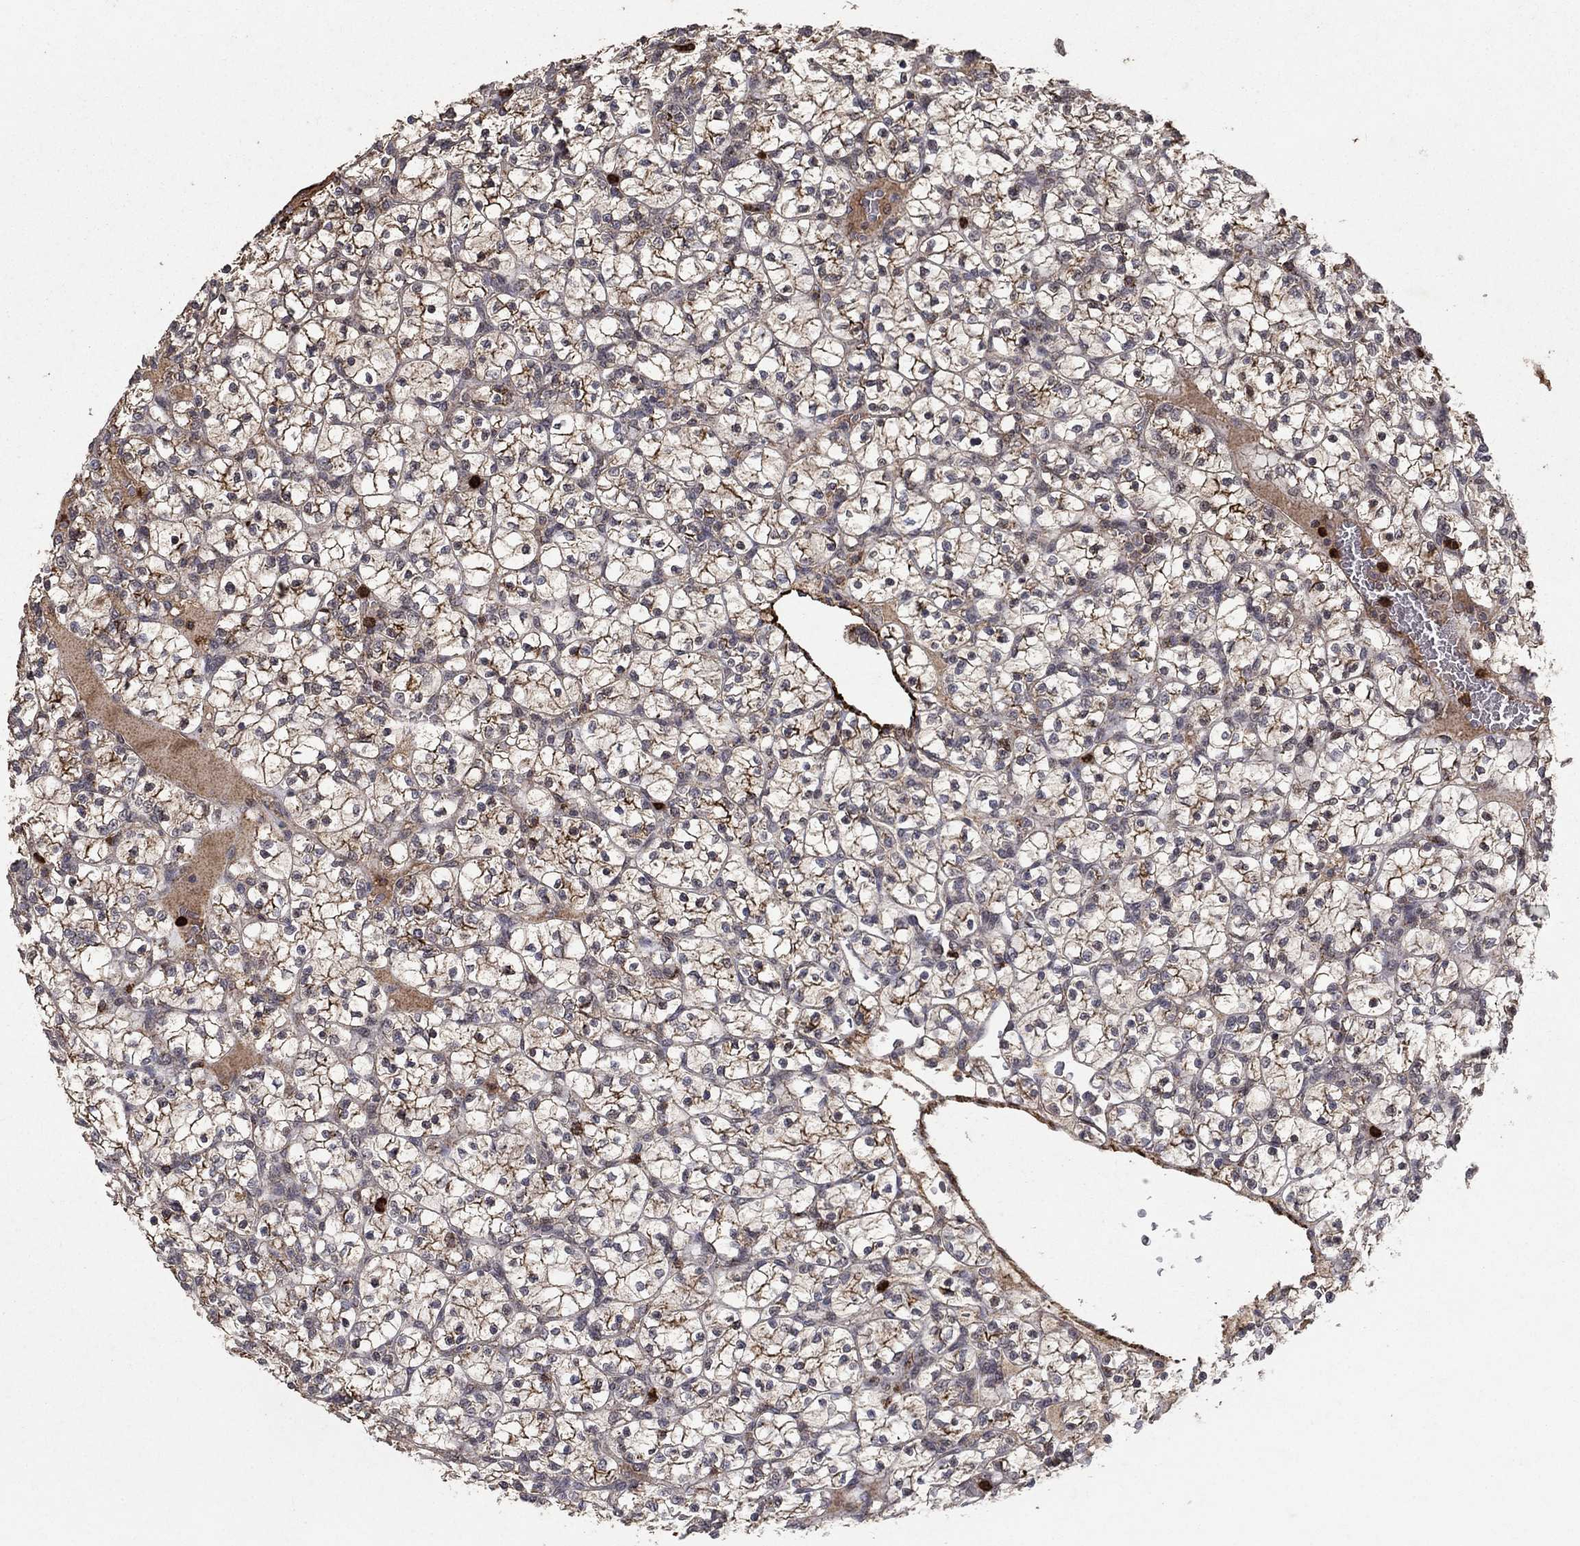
{"staining": {"intensity": "strong", "quantity": "25%-75%", "location": "cytoplasmic/membranous"}, "tissue": "renal cancer", "cell_type": "Tumor cells", "image_type": "cancer", "snomed": [{"axis": "morphology", "description": "Adenocarcinoma, NOS"}, {"axis": "topography", "description": "Kidney"}], "caption": "Renal cancer (adenocarcinoma) stained with a brown dye demonstrates strong cytoplasmic/membranous positive staining in approximately 25%-75% of tumor cells.", "gene": "CD24", "patient": {"sex": "female", "age": 89}}